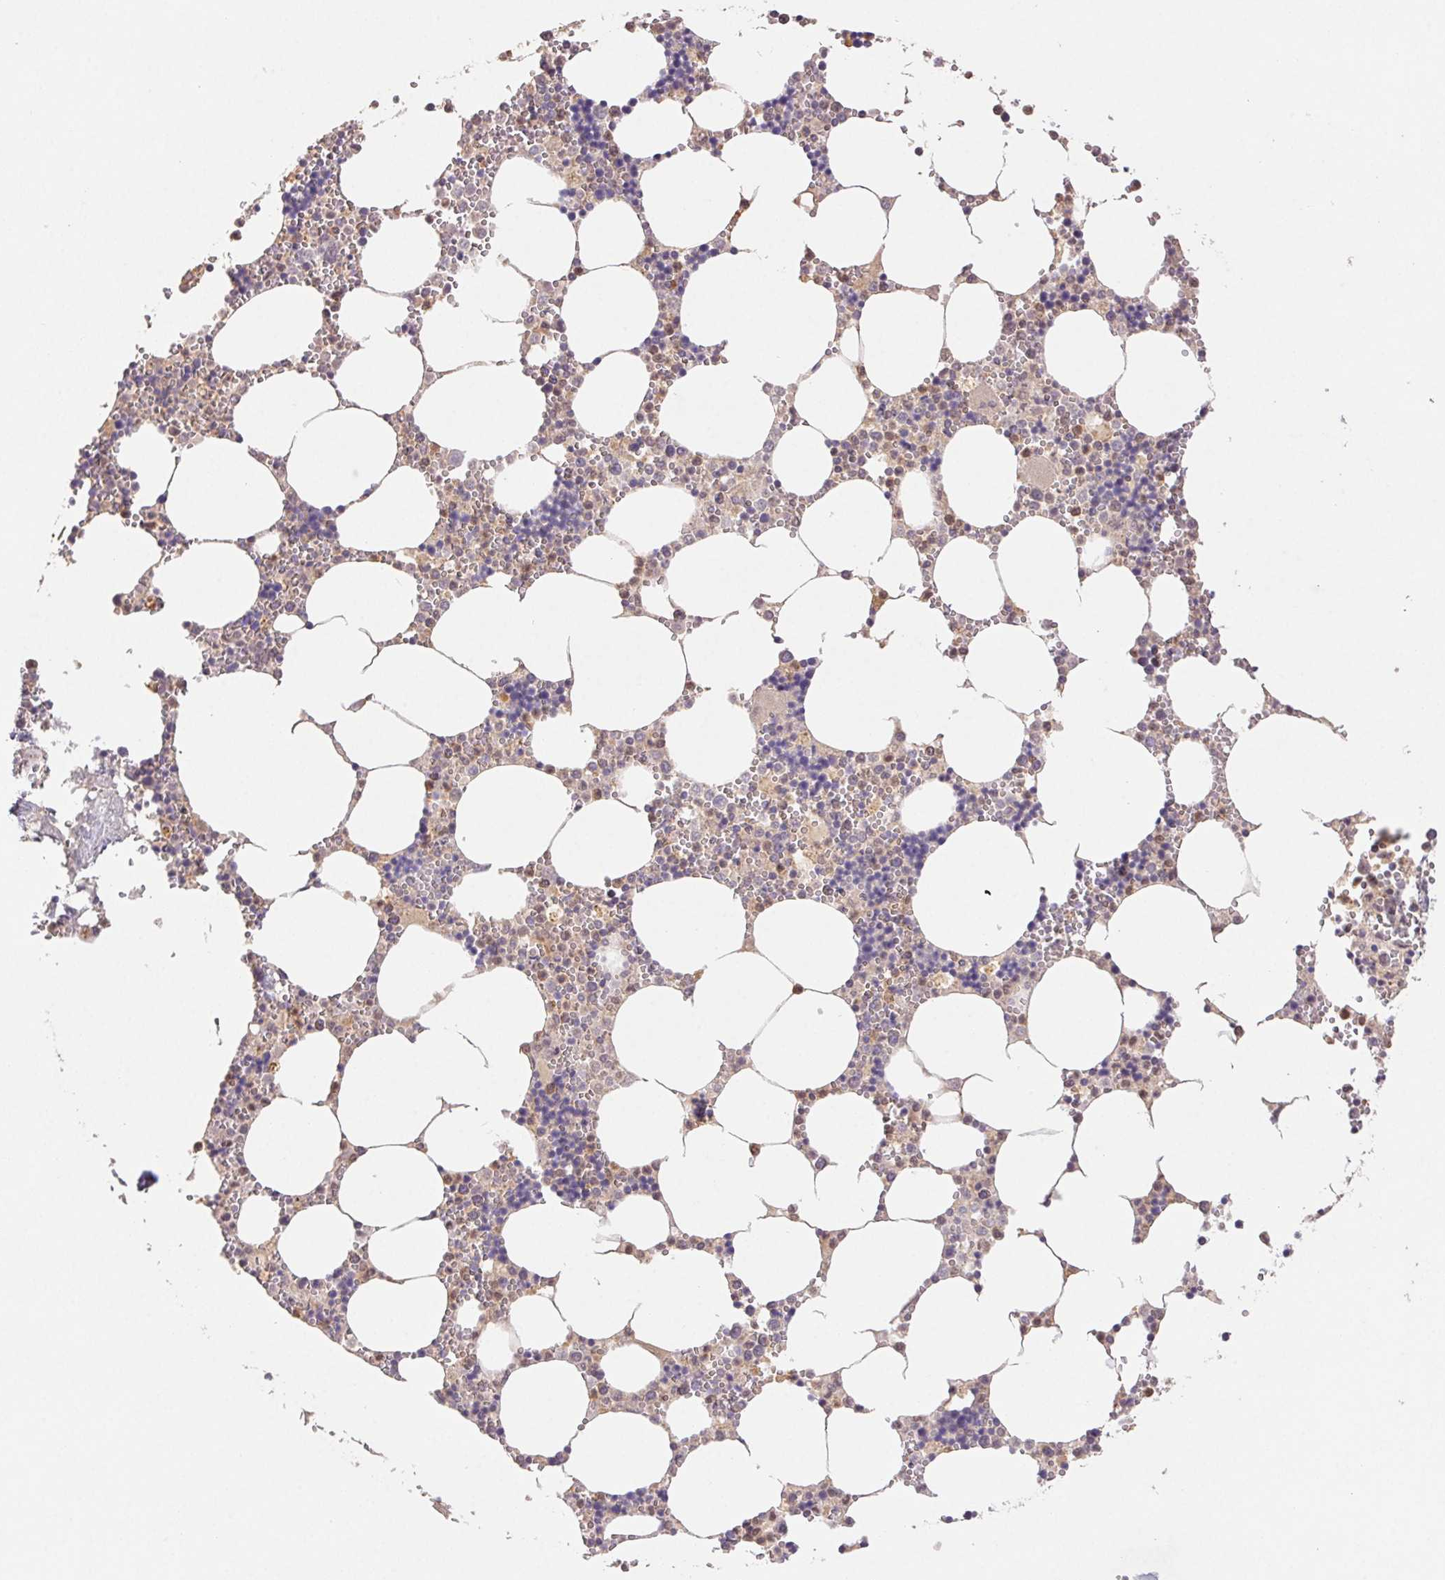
{"staining": {"intensity": "moderate", "quantity": "<25%", "location": "cytoplasmic/membranous"}, "tissue": "bone marrow", "cell_type": "Hematopoietic cells", "image_type": "normal", "snomed": [{"axis": "morphology", "description": "Normal tissue, NOS"}, {"axis": "topography", "description": "Bone marrow"}], "caption": "A micrograph of bone marrow stained for a protein reveals moderate cytoplasmic/membranous brown staining in hematopoietic cells. (DAB (3,3'-diaminobenzidine) = brown stain, brightfield microscopy at high magnification).", "gene": "RAB11A", "patient": {"sex": "male", "age": 54}}